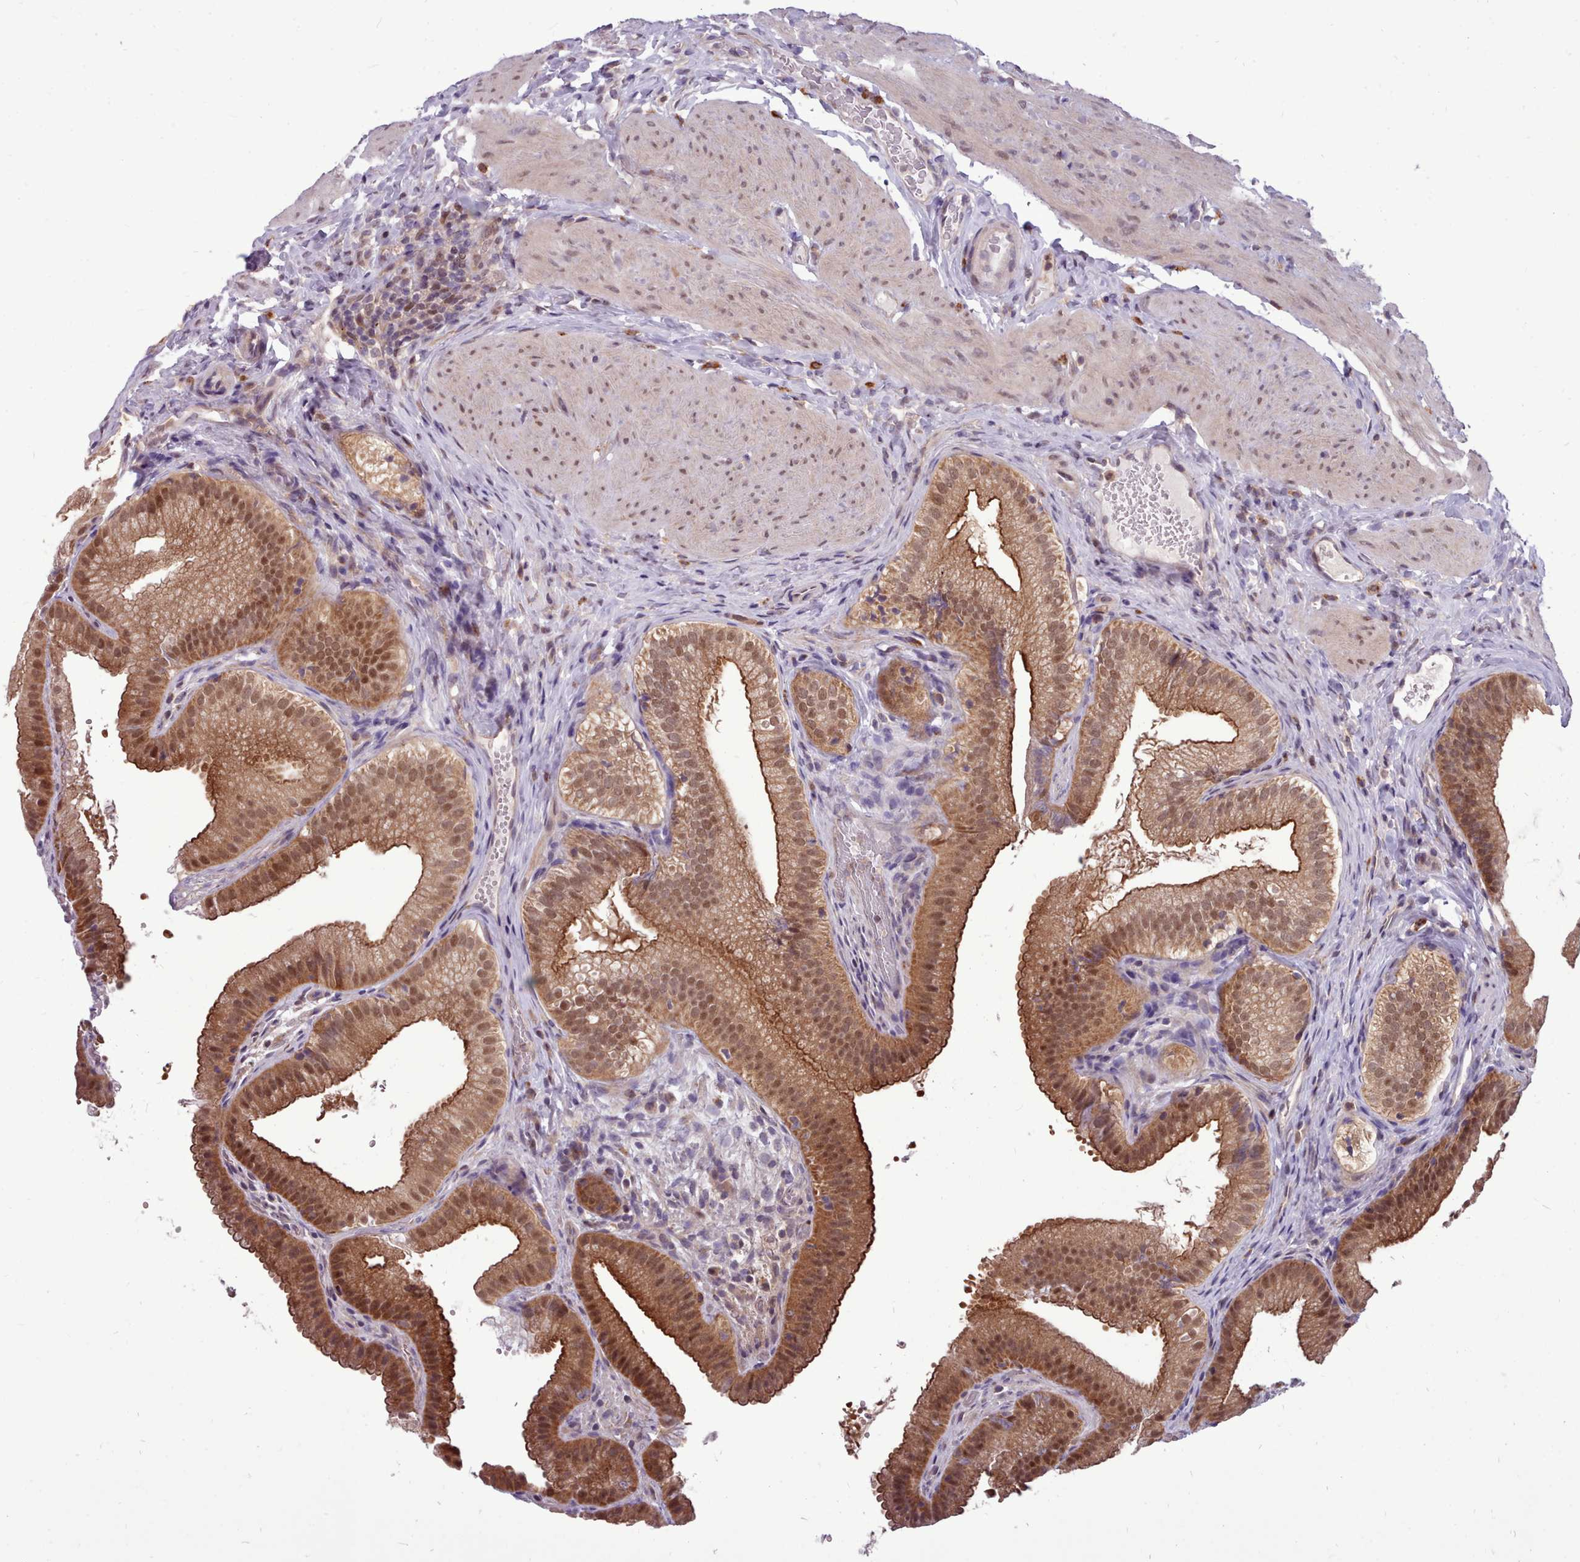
{"staining": {"intensity": "moderate", "quantity": ">75%", "location": "cytoplasmic/membranous,nuclear"}, "tissue": "gallbladder", "cell_type": "Glandular cells", "image_type": "normal", "snomed": [{"axis": "morphology", "description": "Normal tissue, NOS"}, {"axis": "topography", "description": "Gallbladder"}], "caption": "Immunohistochemical staining of benign human gallbladder exhibits medium levels of moderate cytoplasmic/membranous,nuclear positivity in approximately >75% of glandular cells.", "gene": "AHCY", "patient": {"sex": "female", "age": 30}}